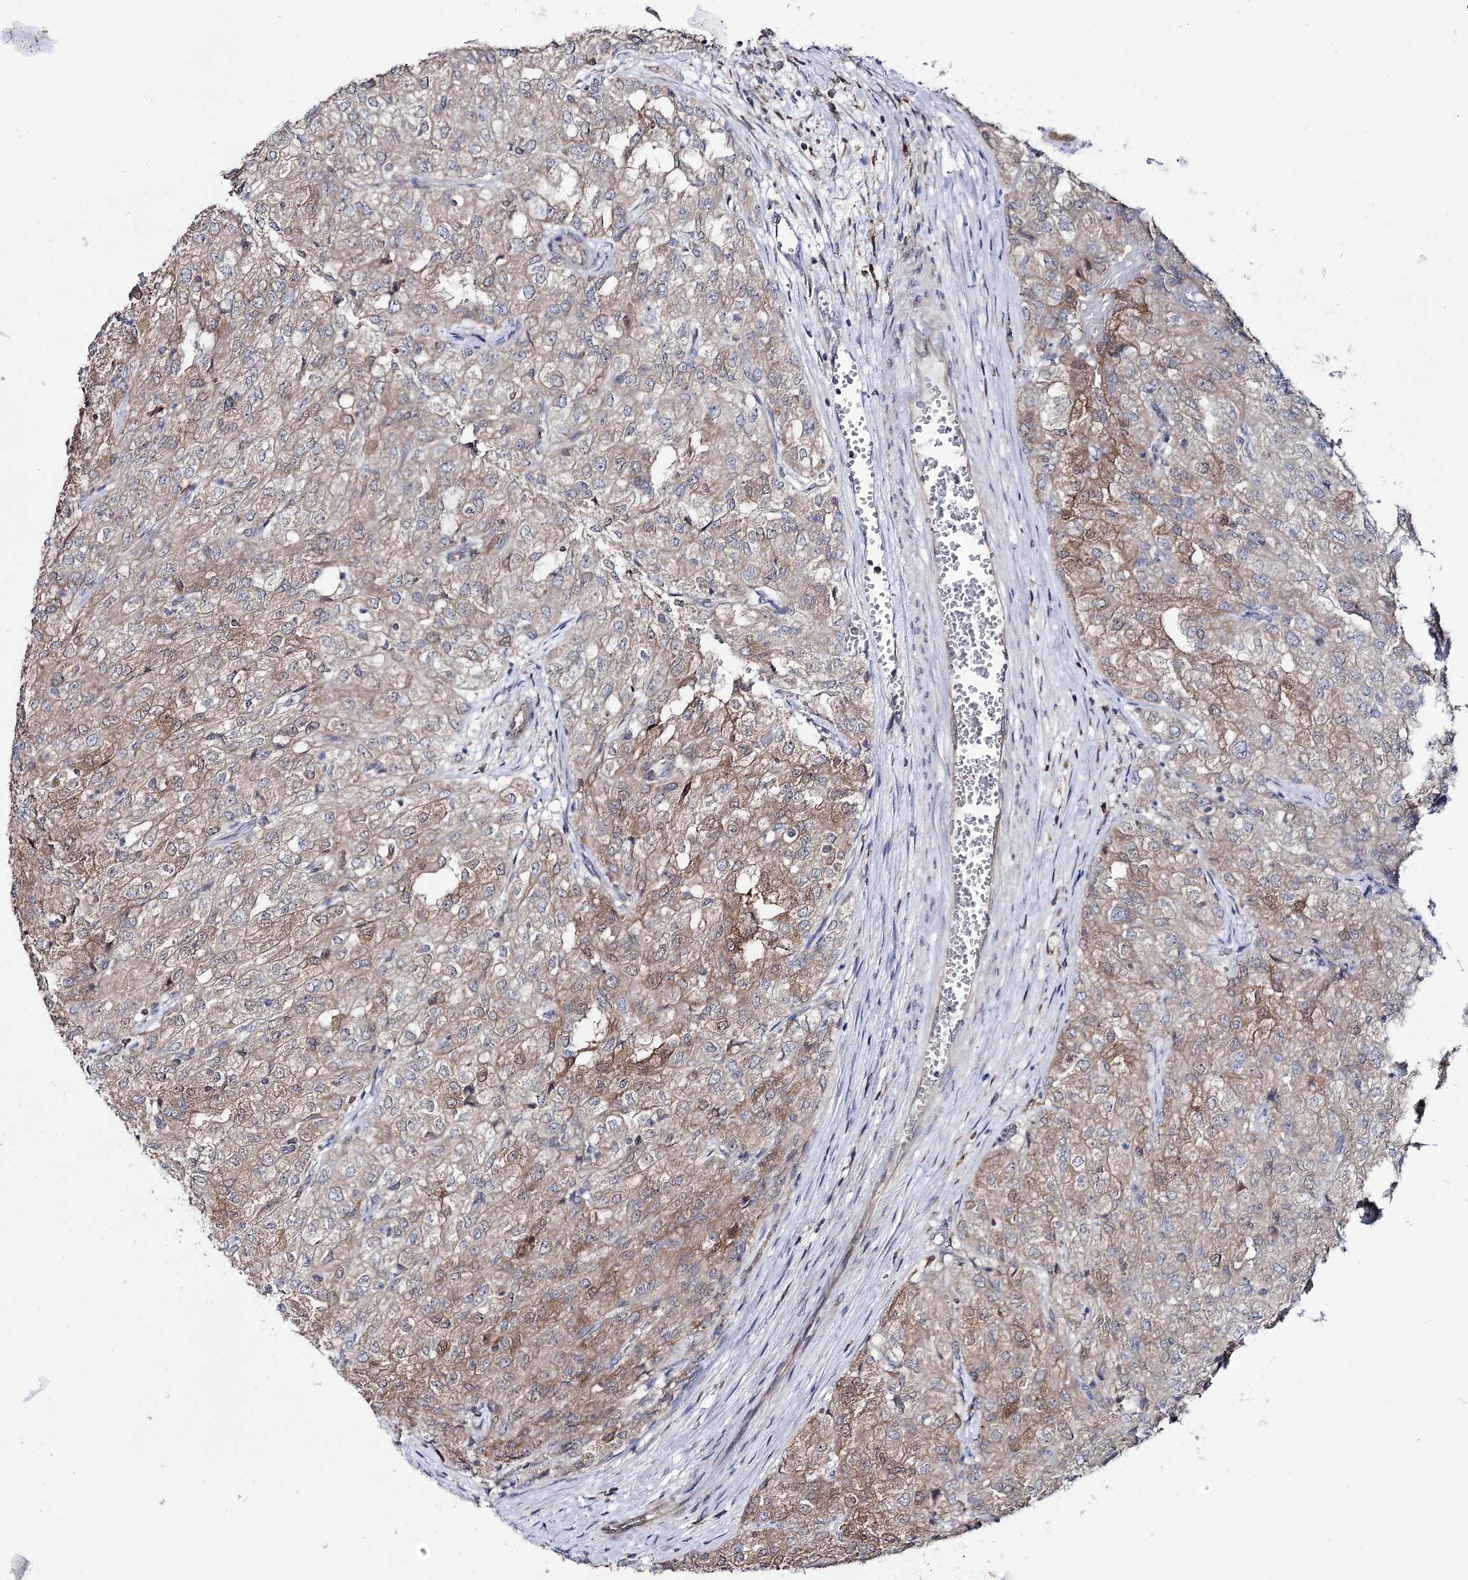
{"staining": {"intensity": "moderate", "quantity": ">75%", "location": "cytoplasmic/membranous,nuclear"}, "tissue": "renal cancer", "cell_type": "Tumor cells", "image_type": "cancer", "snomed": [{"axis": "morphology", "description": "Adenocarcinoma, NOS"}, {"axis": "topography", "description": "Kidney"}], "caption": "A medium amount of moderate cytoplasmic/membranous and nuclear staining is appreciated in about >75% of tumor cells in renal cancer tissue. Using DAB (brown) and hematoxylin (blue) stains, captured at high magnification using brightfield microscopy.", "gene": "PTER", "patient": {"sex": "female", "age": 54}}